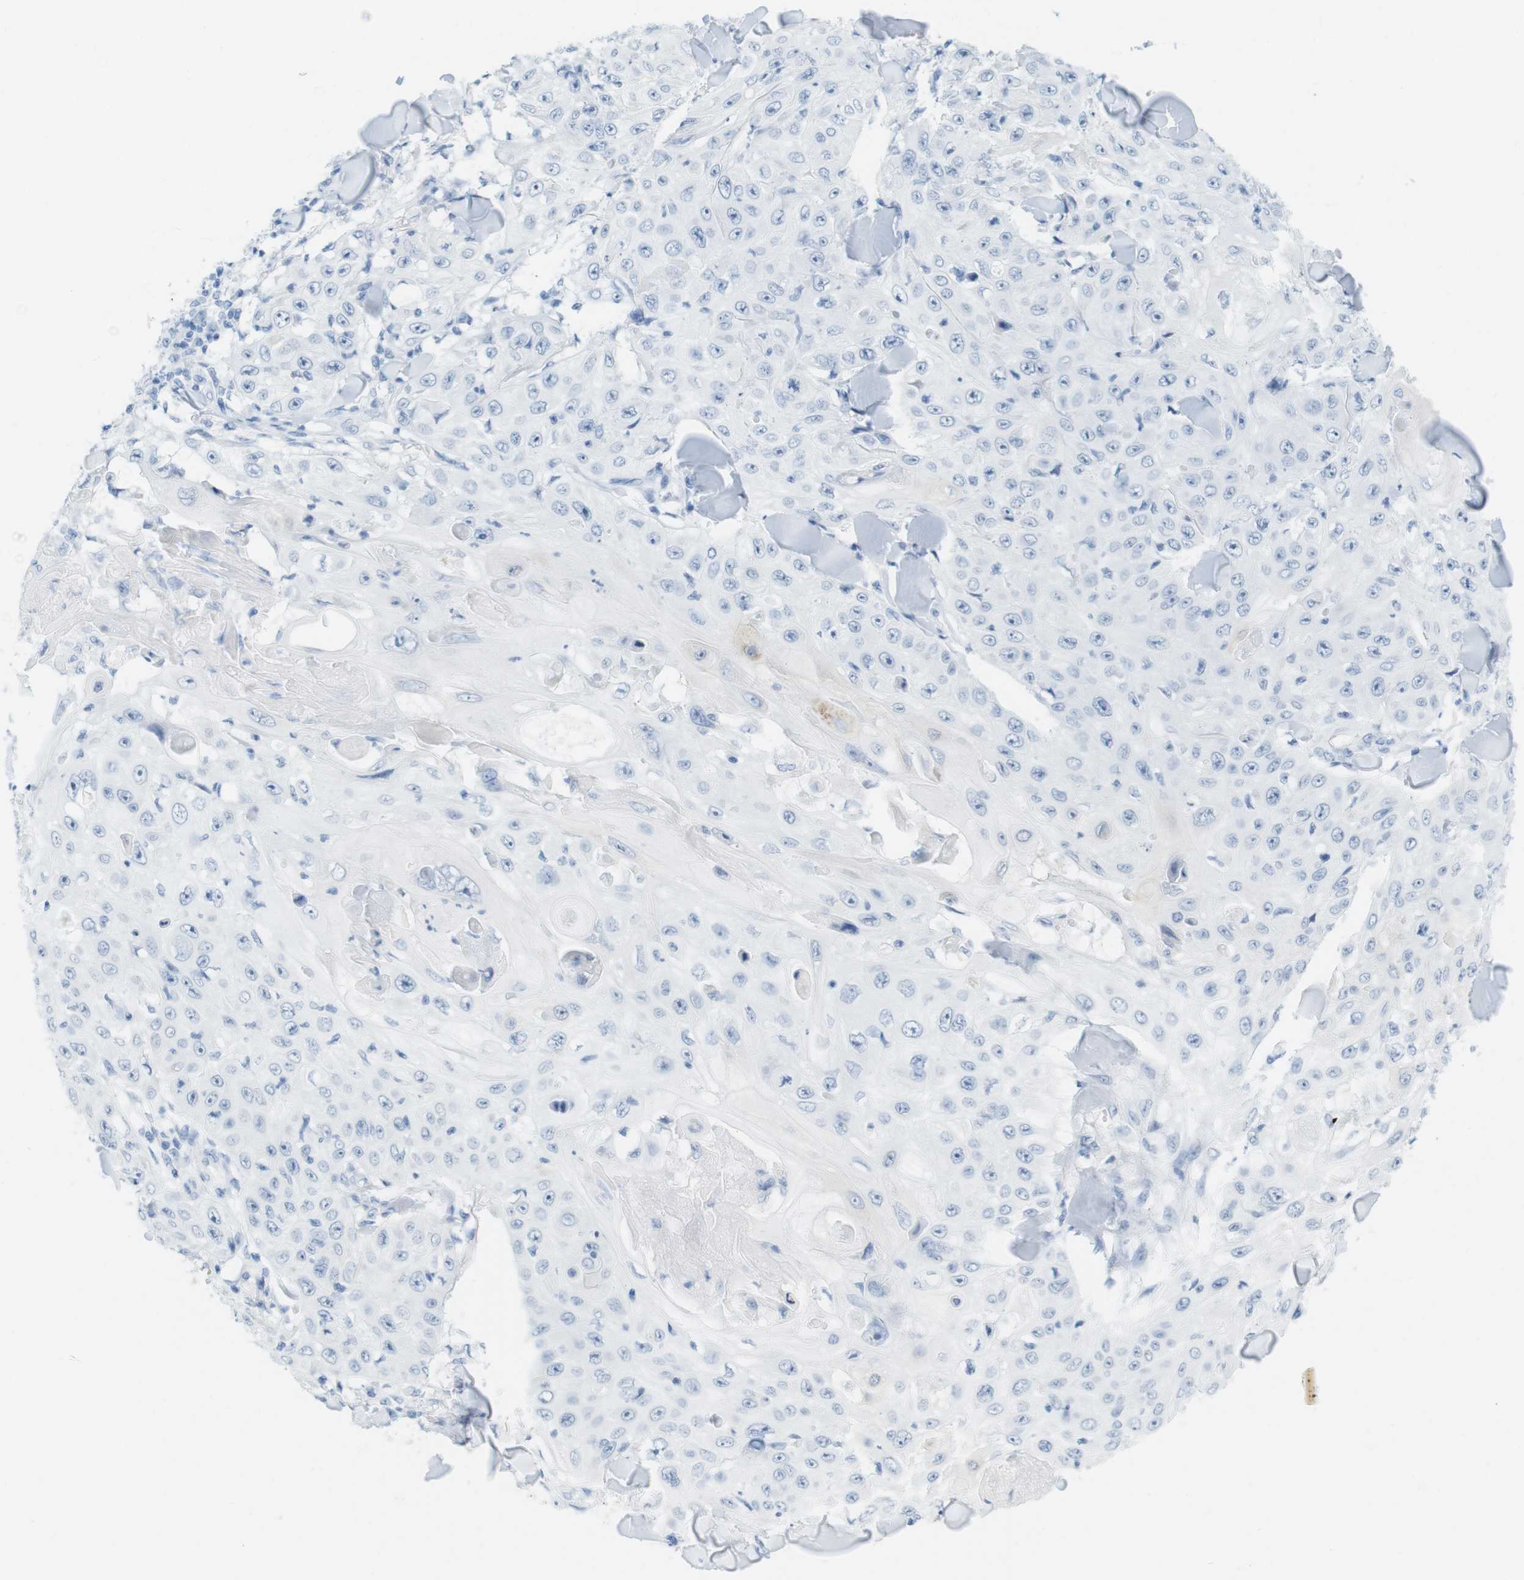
{"staining": {"intensity": "negative", "quantity": "none", "location": "none"}, "tissue": "skin cancer", "cell_type": "Tumor cells", "image_type": "cancer", "snomed": [{"axis": "morphology", "description": "Squamous cell carcinoma, NOS"}, {"axis": "topography", "description": "Skin"}], "caption": "Photomicrograph shows no significant protein staining in tumor cells of skin cancer.", "gene": "TNNT2", "patient": {"sex": "male", "age": 86}}